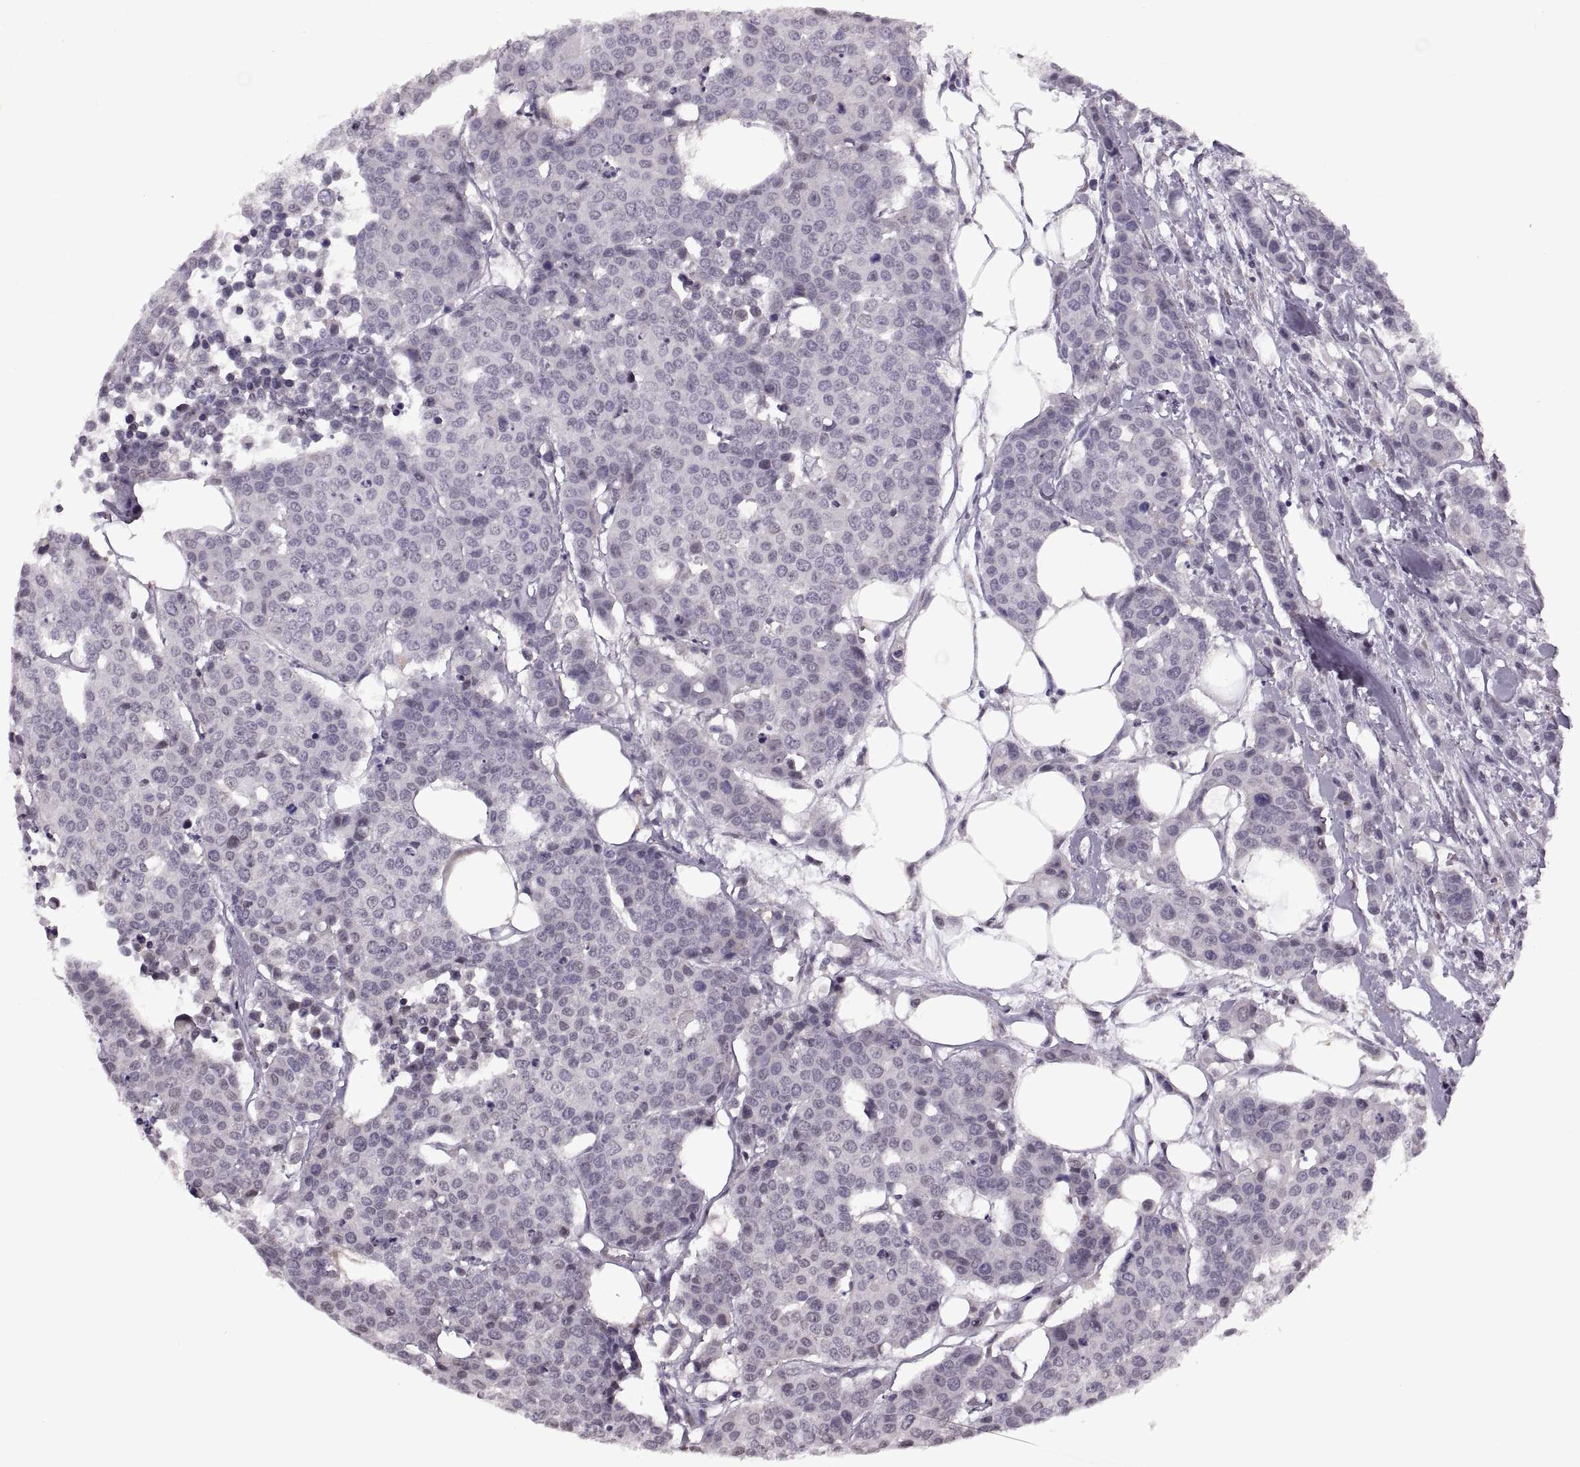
{"staining": {"intensity": "negative", "quantity": "none", "location": "none"}, "tissue": "carcinoid", "cell_type": "Tumor cells", "image_type": "cancer", "snomed": [{"axis": "morphology", "description": "Carcinoid, malignant, NOS"}, {"axis": "topography", "description": "Colon"}], "caption": "Tumor cells show no significant staining in carcinoid (malignant).", "gene": "PRSS37", "patient": {"sex": "male", "age": 81}}